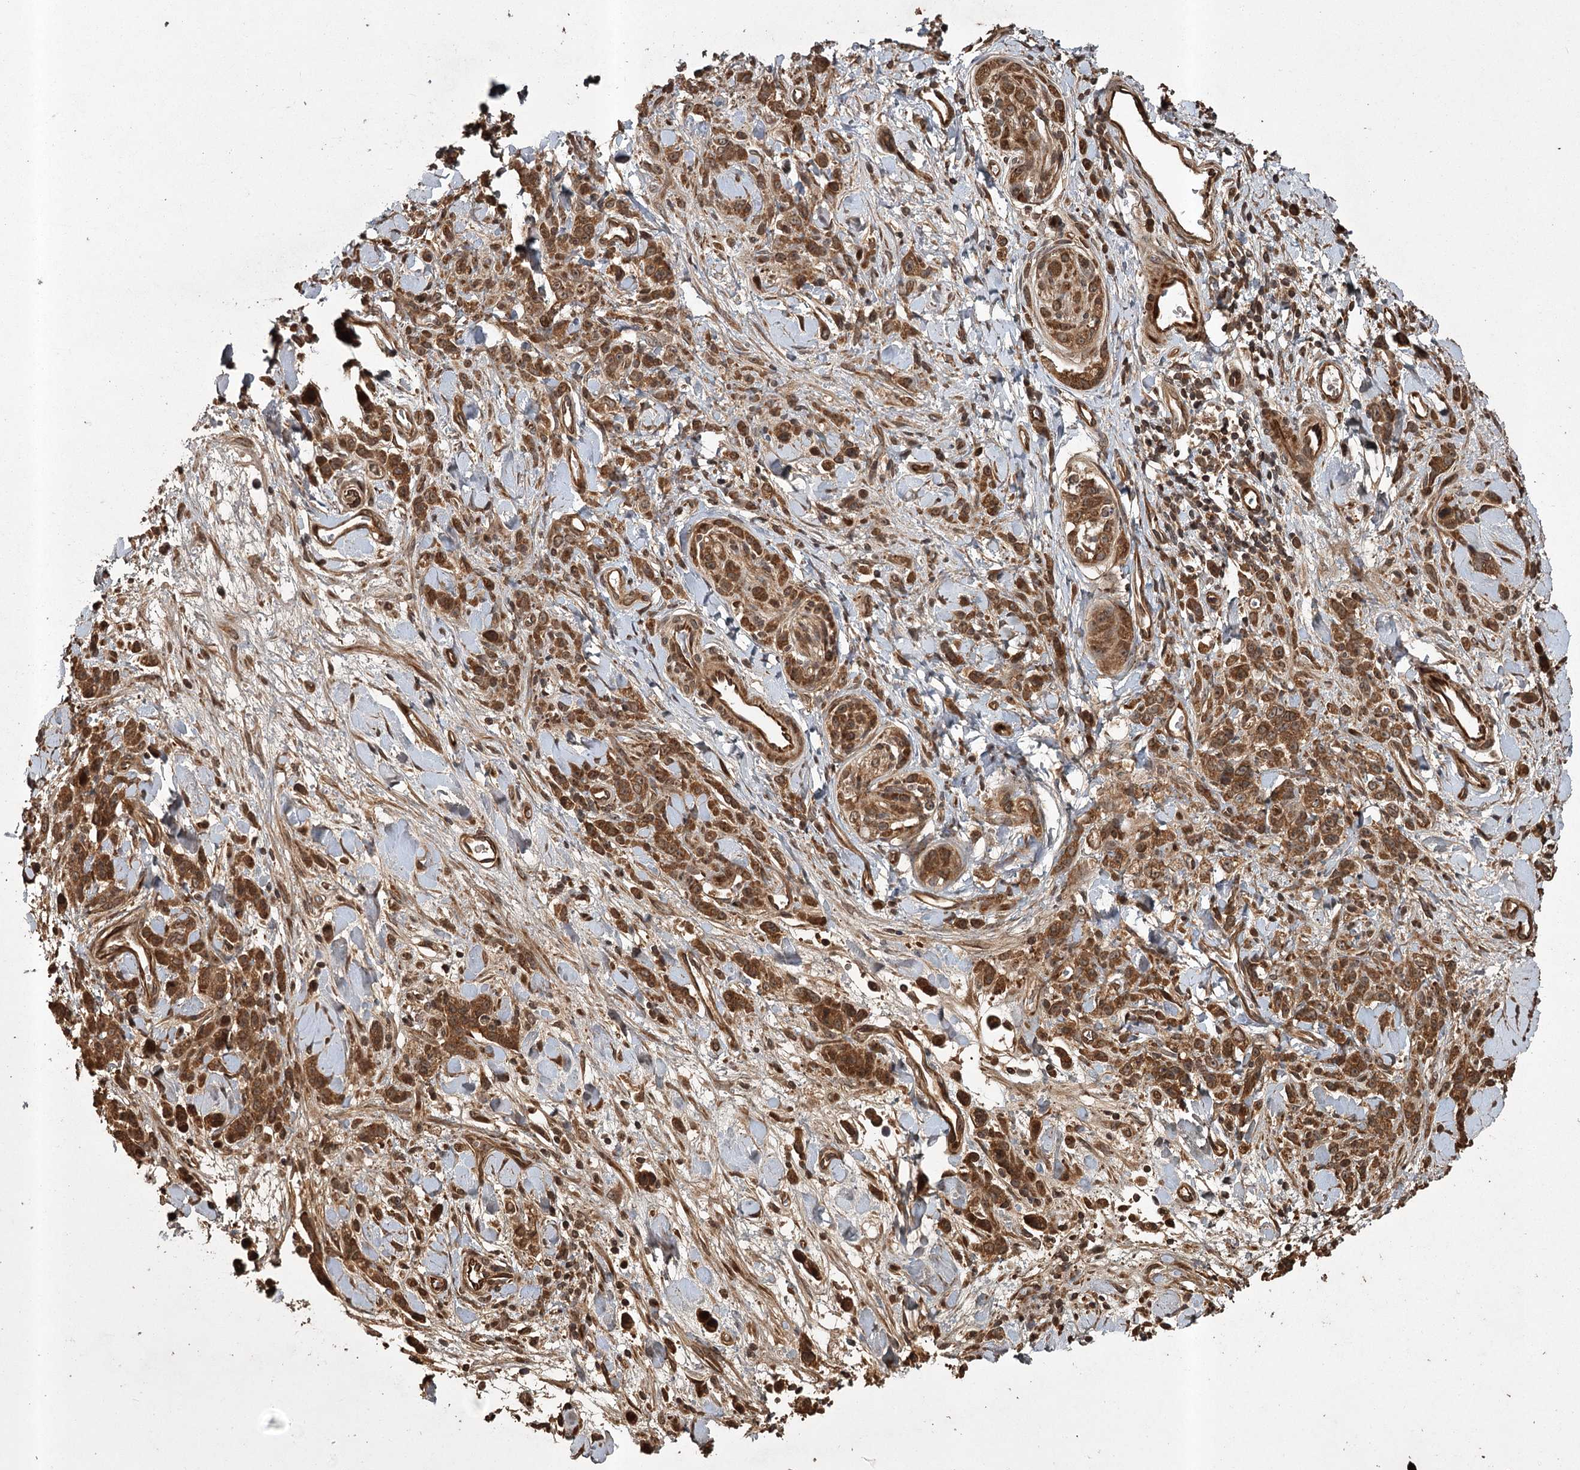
{"staining": {"intensity": "strong", "quantity": ">75%", "location": "cytoplasmic/membranous"}, "tissue": "stomach cancer", "cell_type": "Tumor cells", "image_type": "cancer", "snomed": [{"axis": "morphology", "description": "Normal tissue, NOS"}, {"axis": "morphology", "description": "Adenocarcinoma, NOS"}, {"axis": "topography", "description": "Stomach"}], "caption": "Brown immunohistochemical staining in adenocarcinoma (stomach) displays strong cytoplasmic/membranous expression in about >75% of tumor cells.", "gene": "RPAP3", "patient": {"sex": "male", "age": 82}}